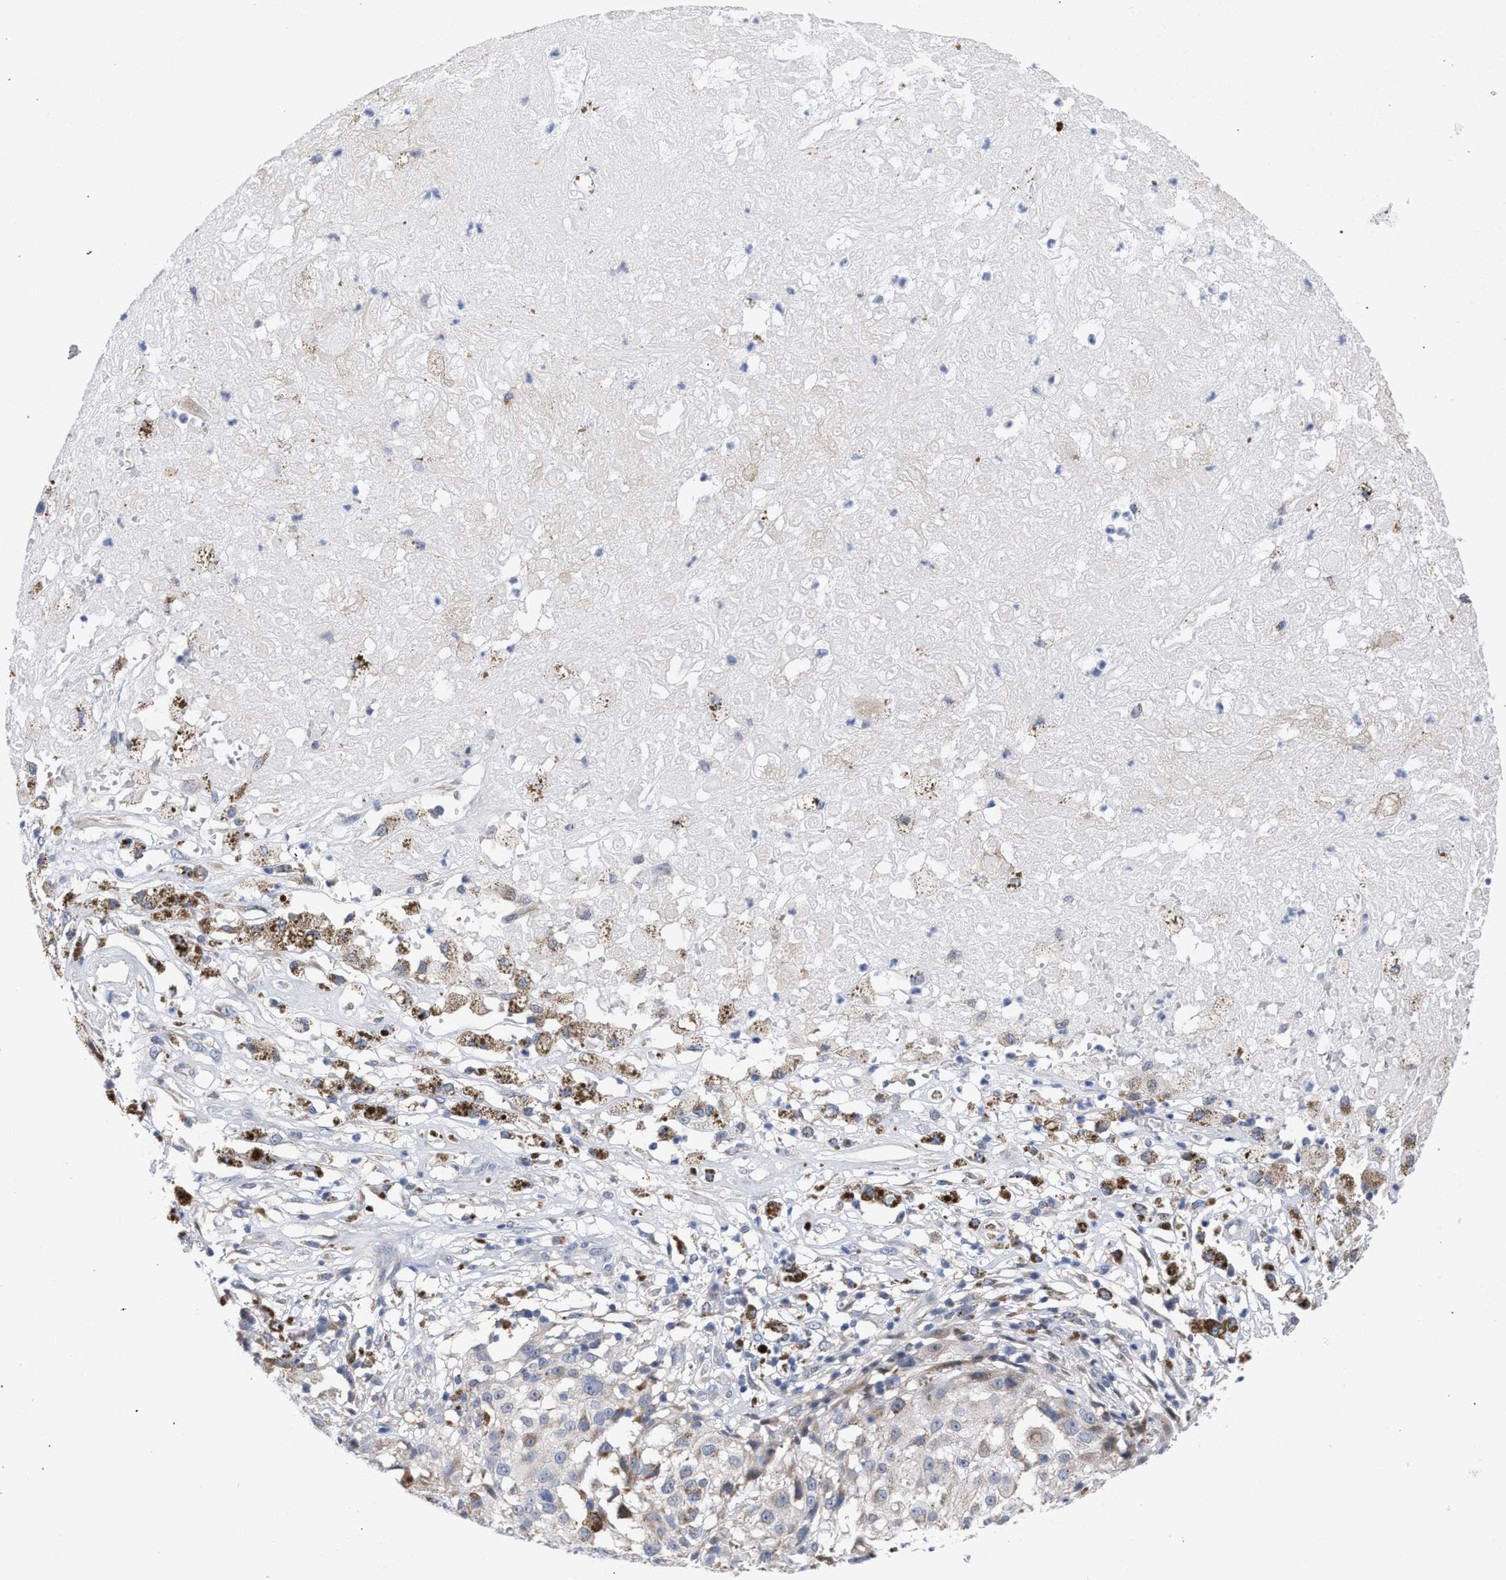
{"staining": {"intensity": "weak", "quantity": "<25%", "location": "cytoplasmic/membranous"}, "tissue": "melanoma", "cell_type": "Tumor cells", "image_type": "cancer", "snomed": [{"axis": "morphology", "description": "Necrosis, NOS"}, {"axis": "morphology", "description": "Malignant melanoma, NOS"}, {"axis": "topography", "description": "Skin"}], "caption": "This is an immunohistochemistry (IHC) histopathology image of melanoma. There is no staining in tumor cells.", "gene": "FHOD3", "patient": {"sex": "female", "age": 87}}